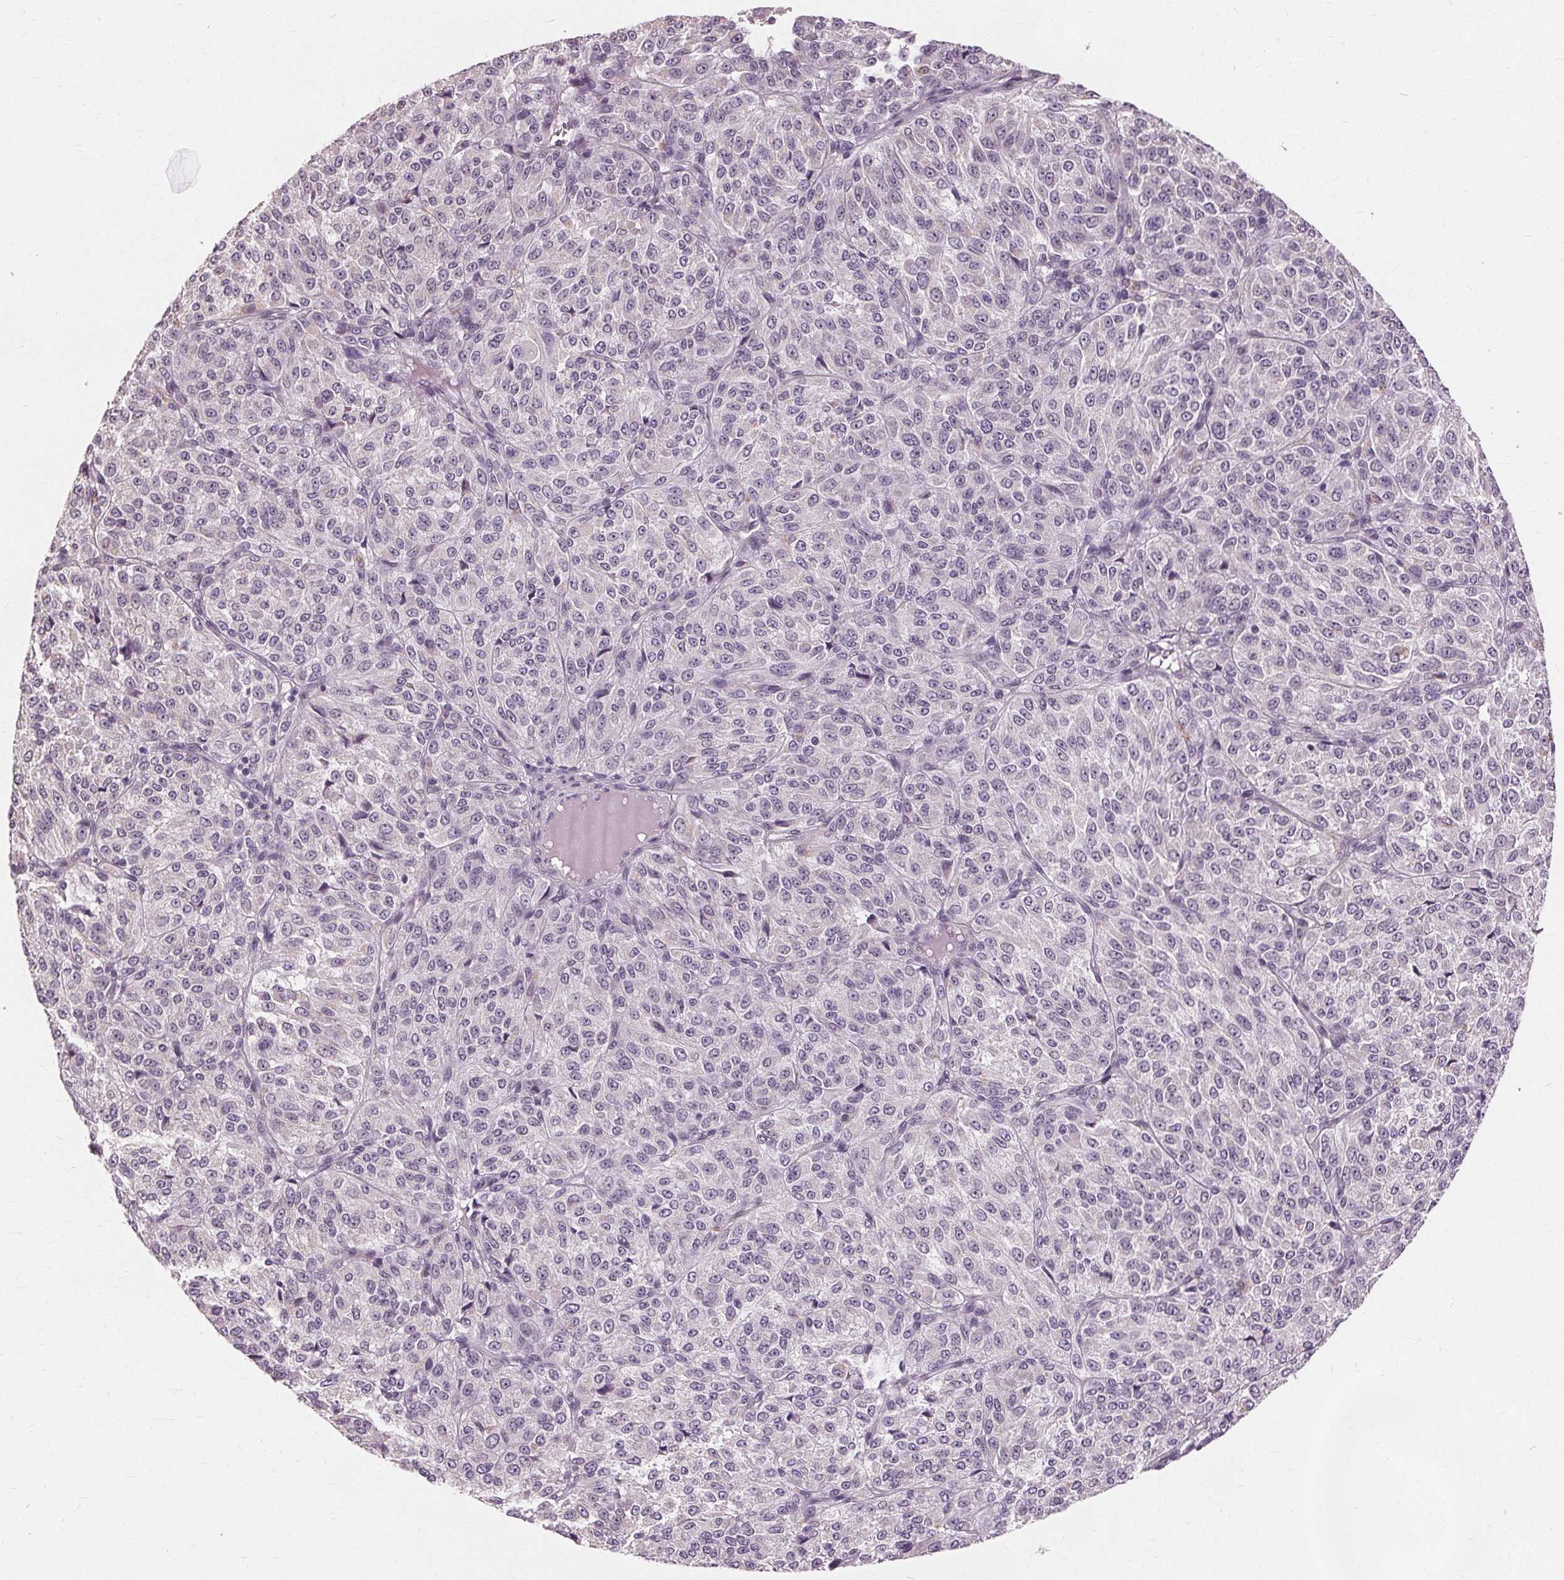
{"staining": {"intensity": "negative", "quantity": "none", "location": "none"}, "tissue": "melanoma", "cell_type": "Tumor cells", "image_type": "cancer", "snomed": [{"axis": "morphology", "description": "Malignant melanoma, Metastatic site"}, {"axis": "topography", "description": "Brain"}], "caption": "A histopathology image of malignant melanoma (metastatic site) stained for a protein shows no brown staining in tumor cells. The staining was performed using DAB to visualize the protein expression in brown, while the nuclei were stained in blue with hematoxylin (Magnification: 20x).", "gene": "SIGLEC6", "patient": {"sex": "female", "age": 56}}